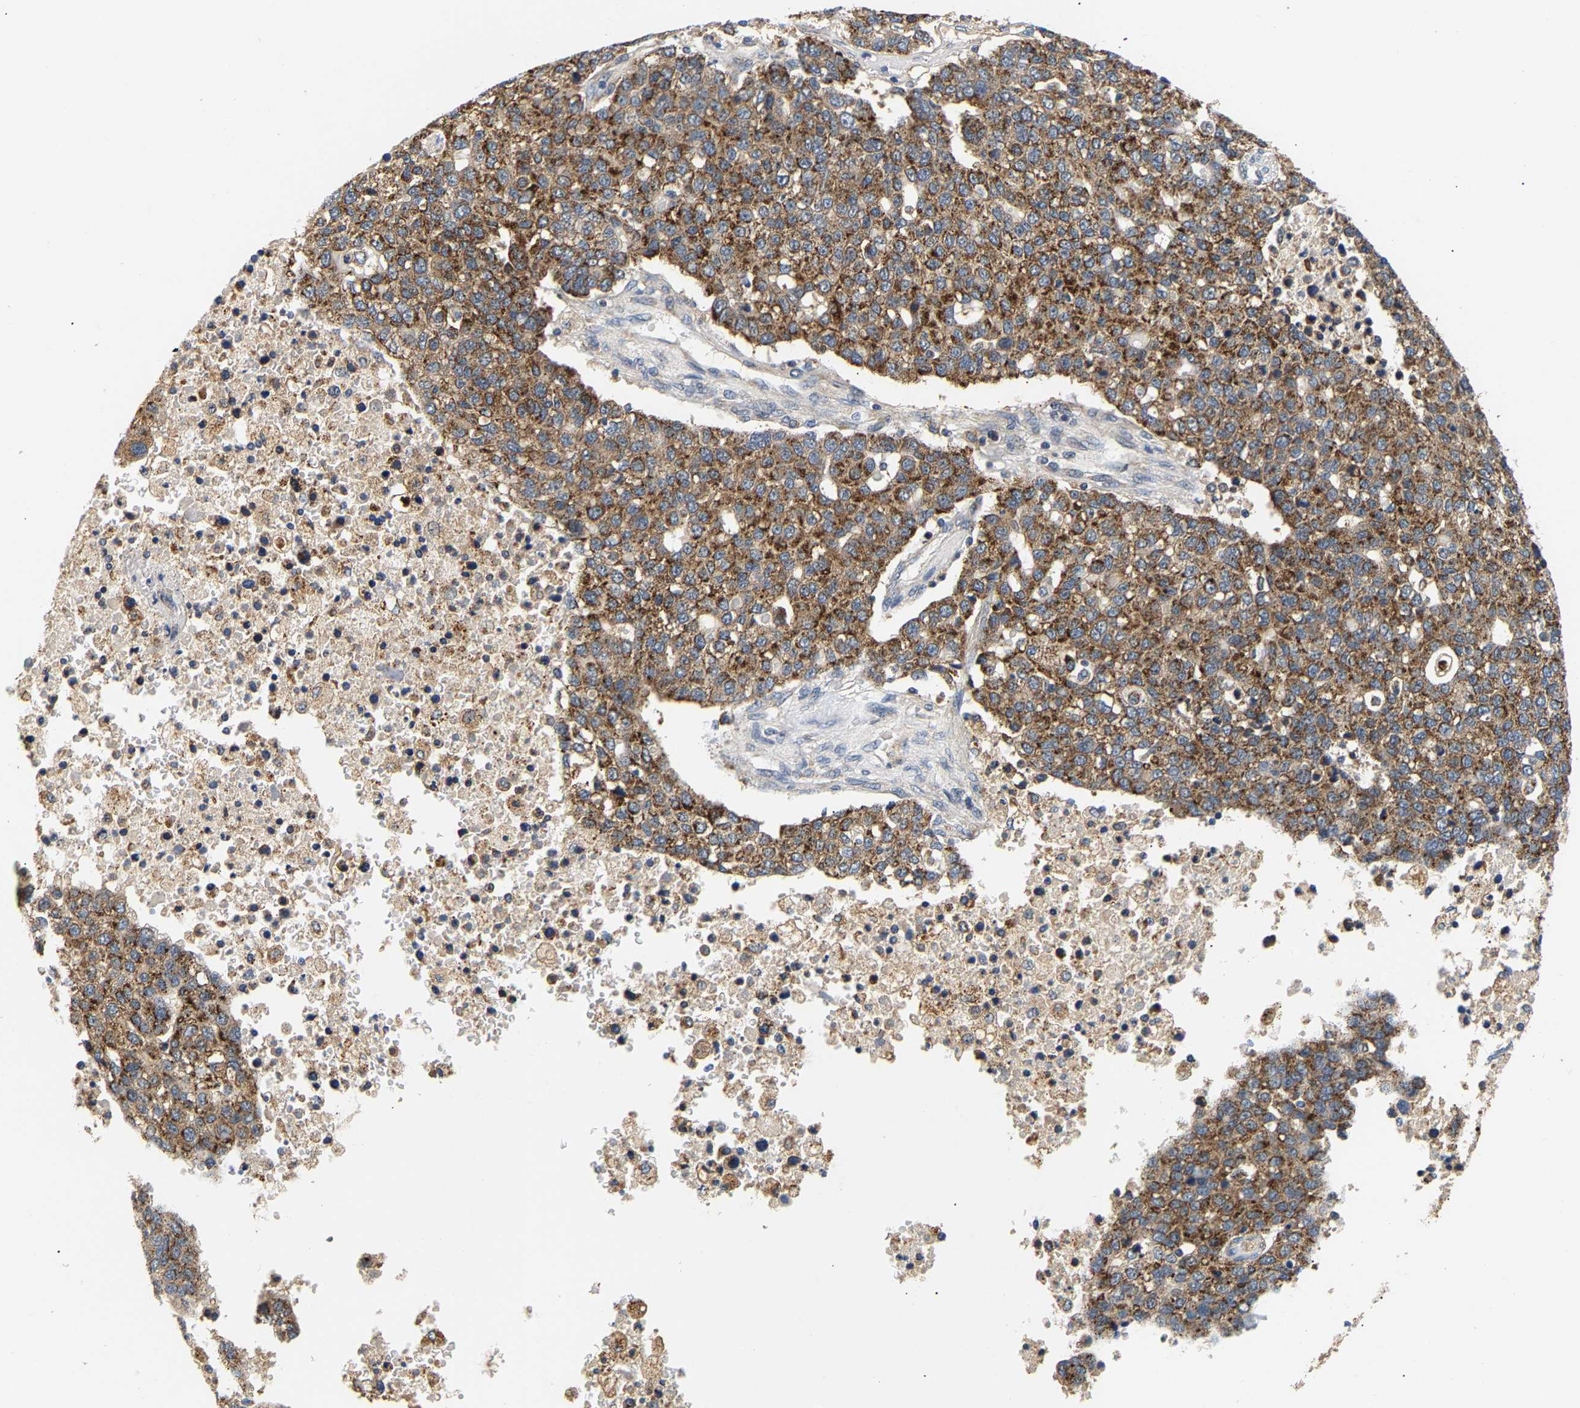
{"staining": {"intensity": "moderate", "quantity": ">75%", "location": "cytoplasmic/membranous"}, "tissue": "pancreatic cancer", "cell_type": "Tumor cells", "image_type": "cancer", "snomed": [{"axis": "morphology", "description": "Adenocarcinoma, NOS"}, {"axis": "topography", "description": "Pancreas"}], "caption": "A high-resolution image shows immunohistochemistry staining of pancreatic adenocarcinoma, which shows moderate cytoplasmic/membranous staining in approximately >75% of tumor cells.", "gene": "PPID", "patient": {"sex": "female", "age": 61}}